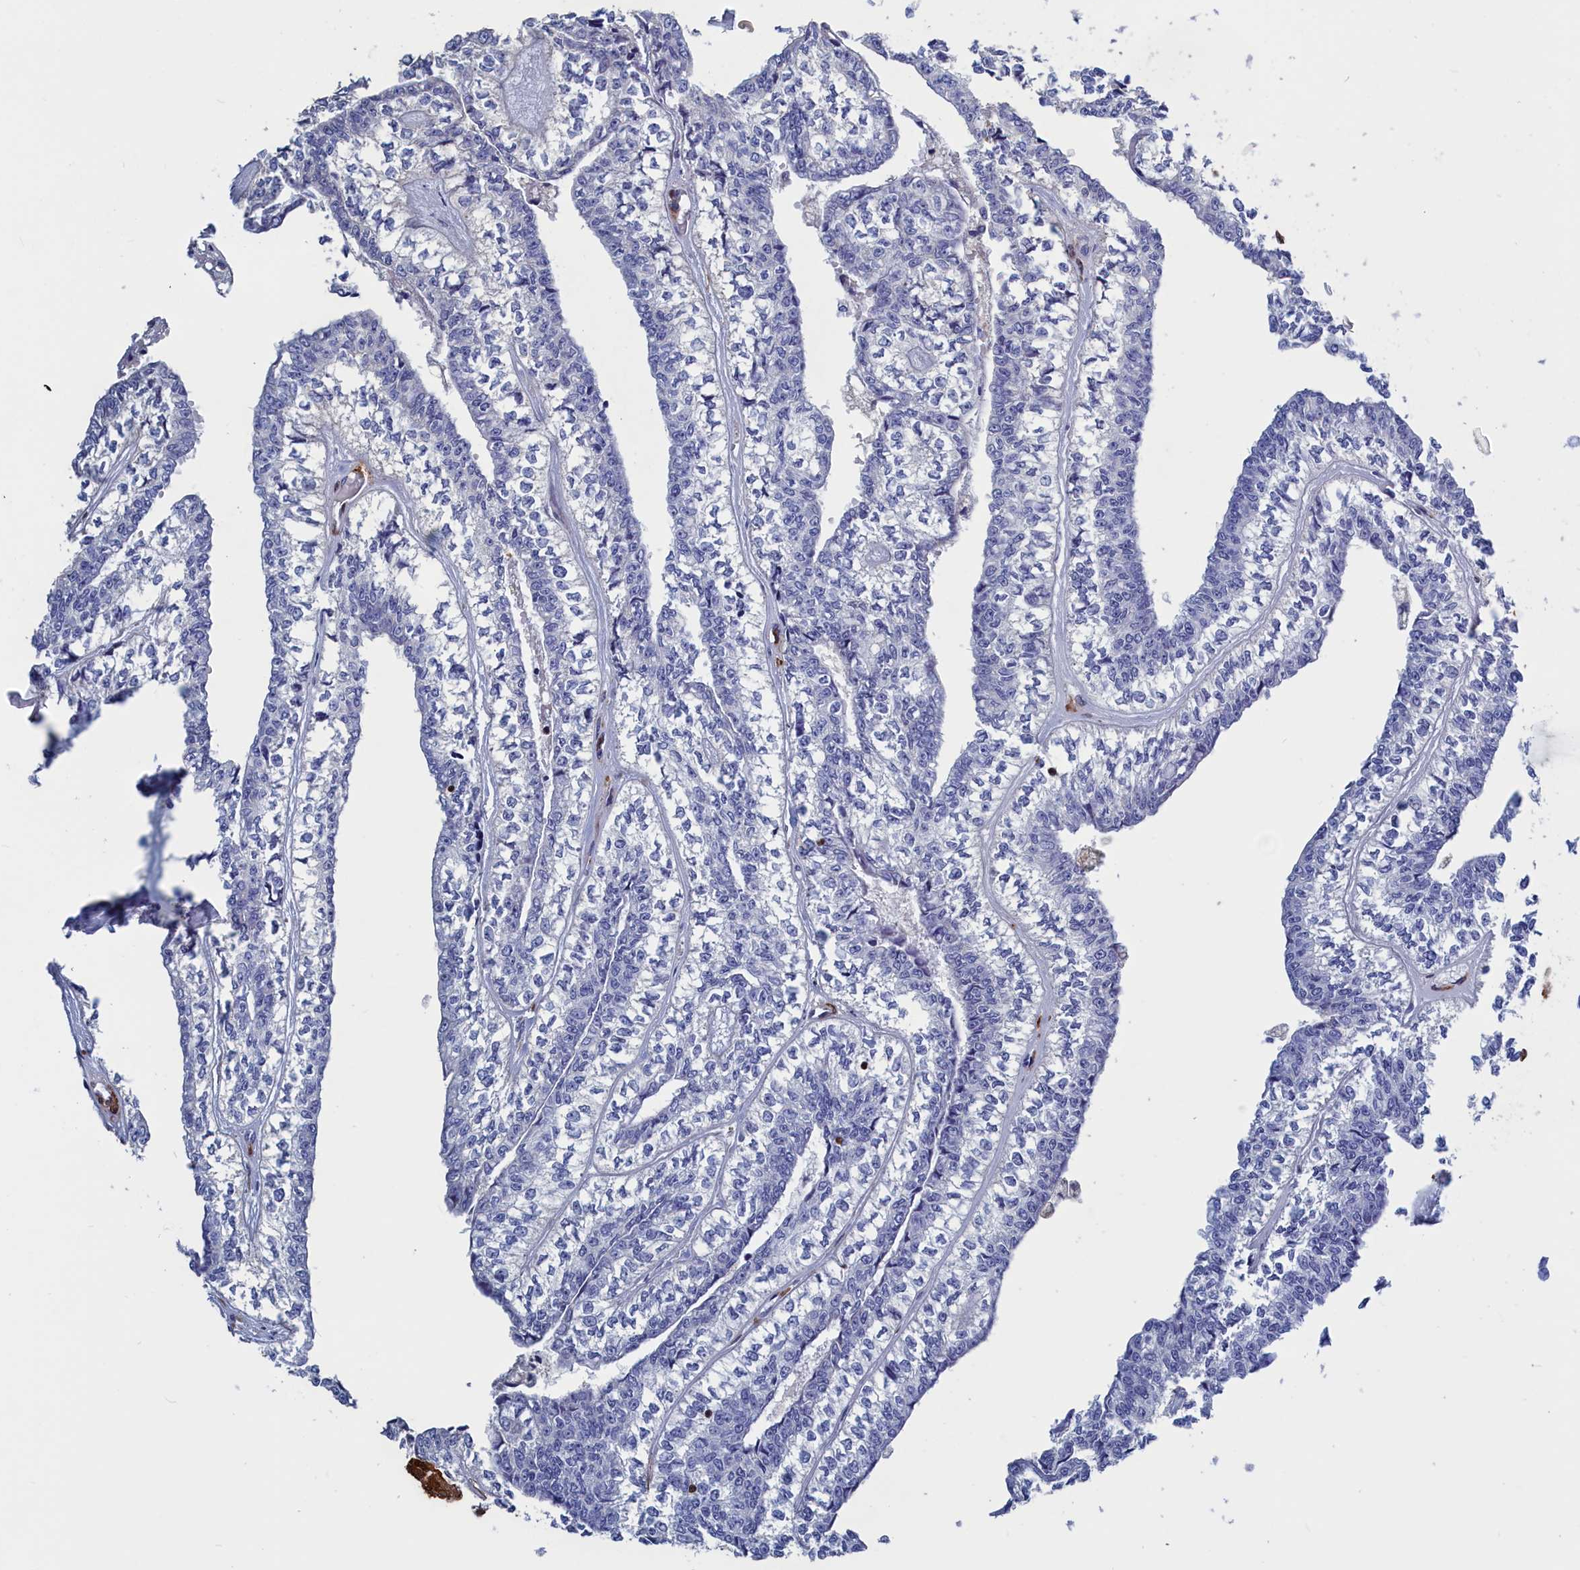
{"staining": {"intensity": "negative", "quantity": "none", "location": "none"}, "tissue": "head and neck cancer", "cell_type": "Tumor cells", "image_type": "cancer", "snomed": [{"axis": "morphology", "description": "Adenocarcinoma, NOS"}, {"axis": "topography", "description": "Head-Neck"}], "caption": "The immunohistochemistry histopathology image has no significant staining in tumor cells of adenocarcinoma (head and neck) tissue. (Brightfield microscopy of DAB immunohistochemistry (IHC) at high magnification).", "gene": "CRIP1", "patient": {"sex": "female", "age": 73}}